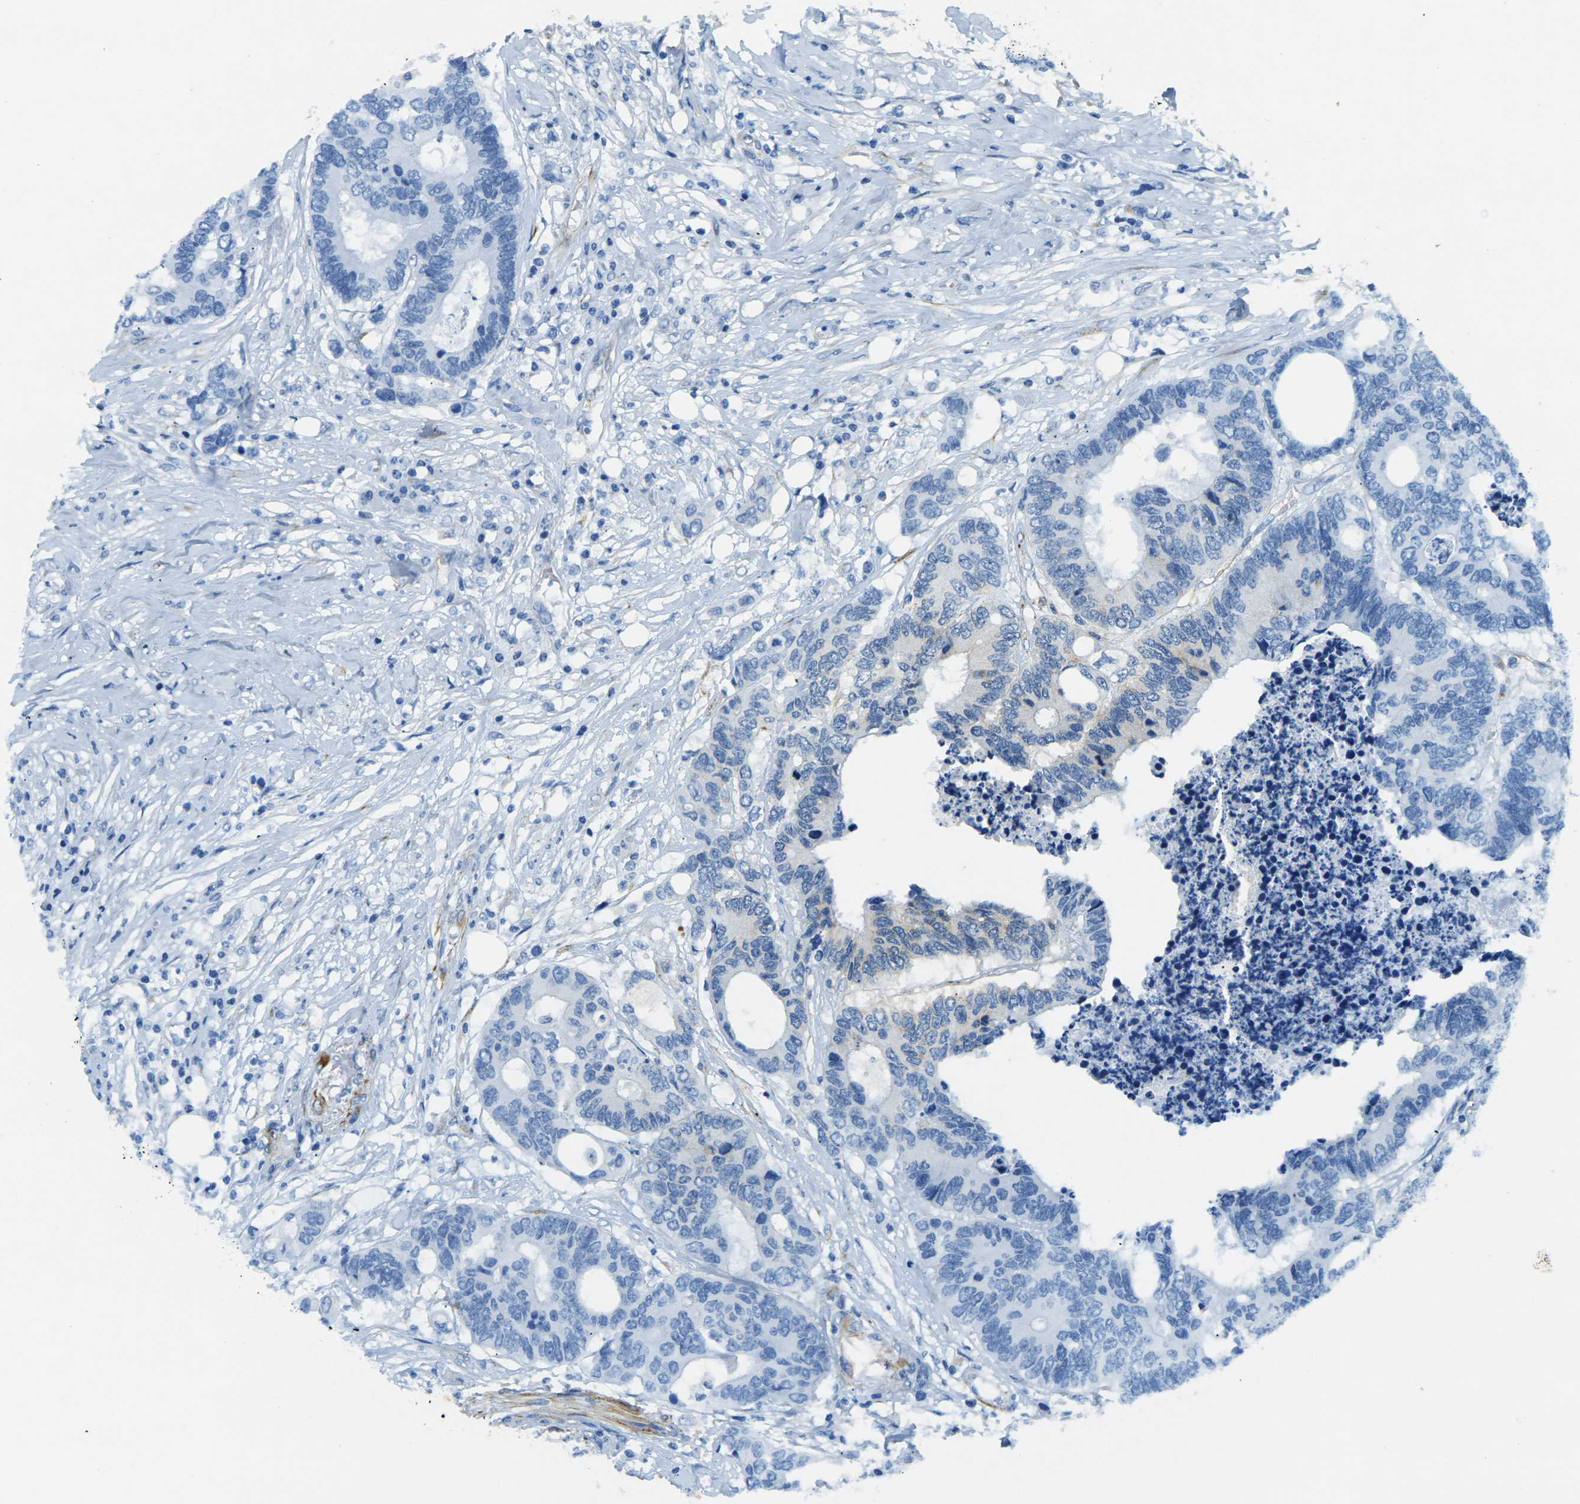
{"staining": {"intensity": "negative", "quantity": "none", "location": "none"}, "tissue": "colorectal cancer", "cell_type": "Tumor cells", "image_type": "cancer", "snomed": [{"axis": "morphology", "description": "Adenocarcinoma, NOS"}, {"axis": "topography", "description": "Rectum"}], "caption": "This is an IHC micrograph of colorectal cancer (adenocarcinoma). There is no staining in tumor cells.", "gene": "SORT1", "patient": {"sex": "male", "age": 55}}